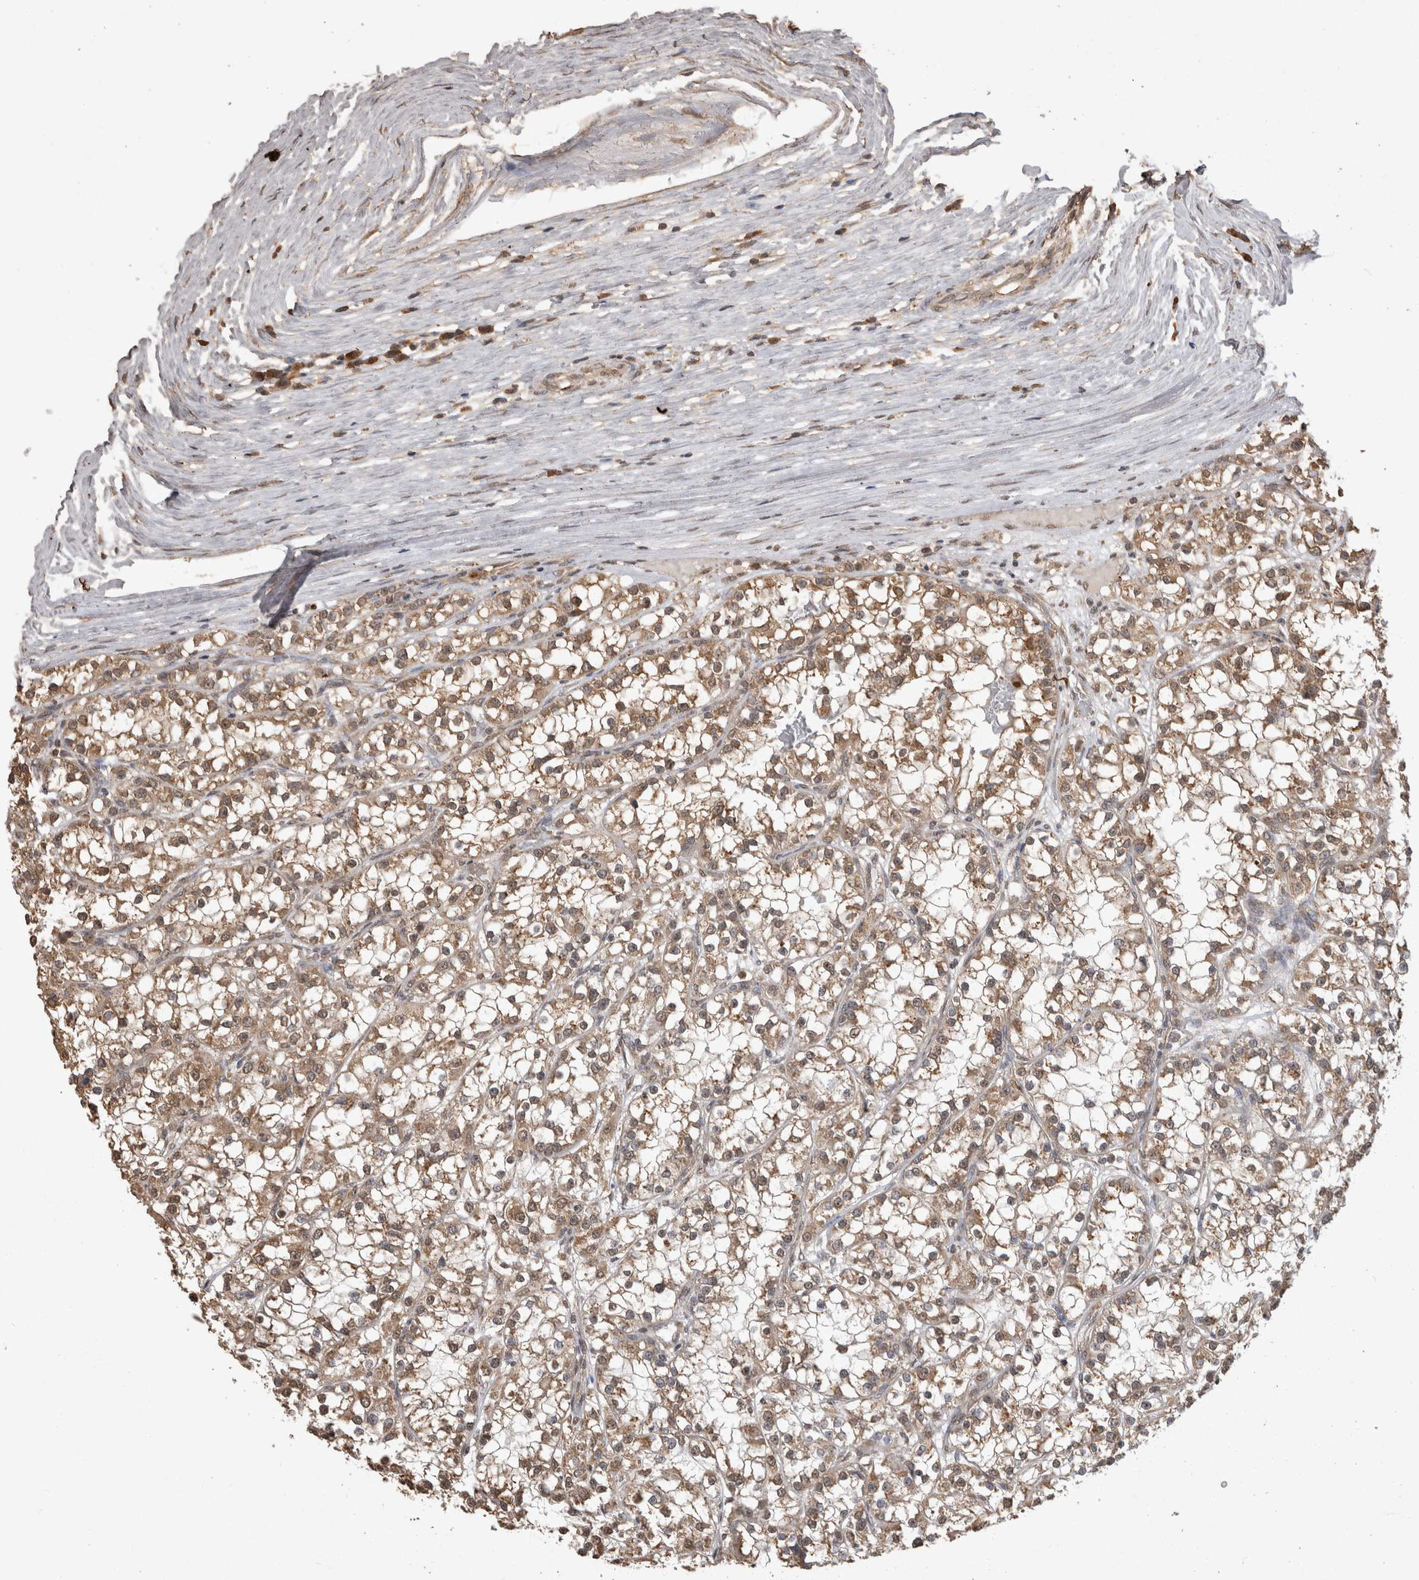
{"staining": {"intensity": "moderate", "quantity": ">75%", "location": "cytoplasmic/membranous,nuclear"}, "tissue": "renal cancer", "cell_type": "Tumor cells", "image_type": "cancer", "snomed": [{"axis": "morphology", "description": "Adenocarcinoma, NOS"}, {"axis": "topography", "description": "Kidney"}], "caption": "This histopathology image exhibits immunohistochemistry staining of human adenocarcinoma (renal), with medium moderate cytoplasmic/membranous and nuclear expression in approximately >75% of tumor cells.", "gene": "SOCS5", "patient": {"sex": "female", "age": 52}}